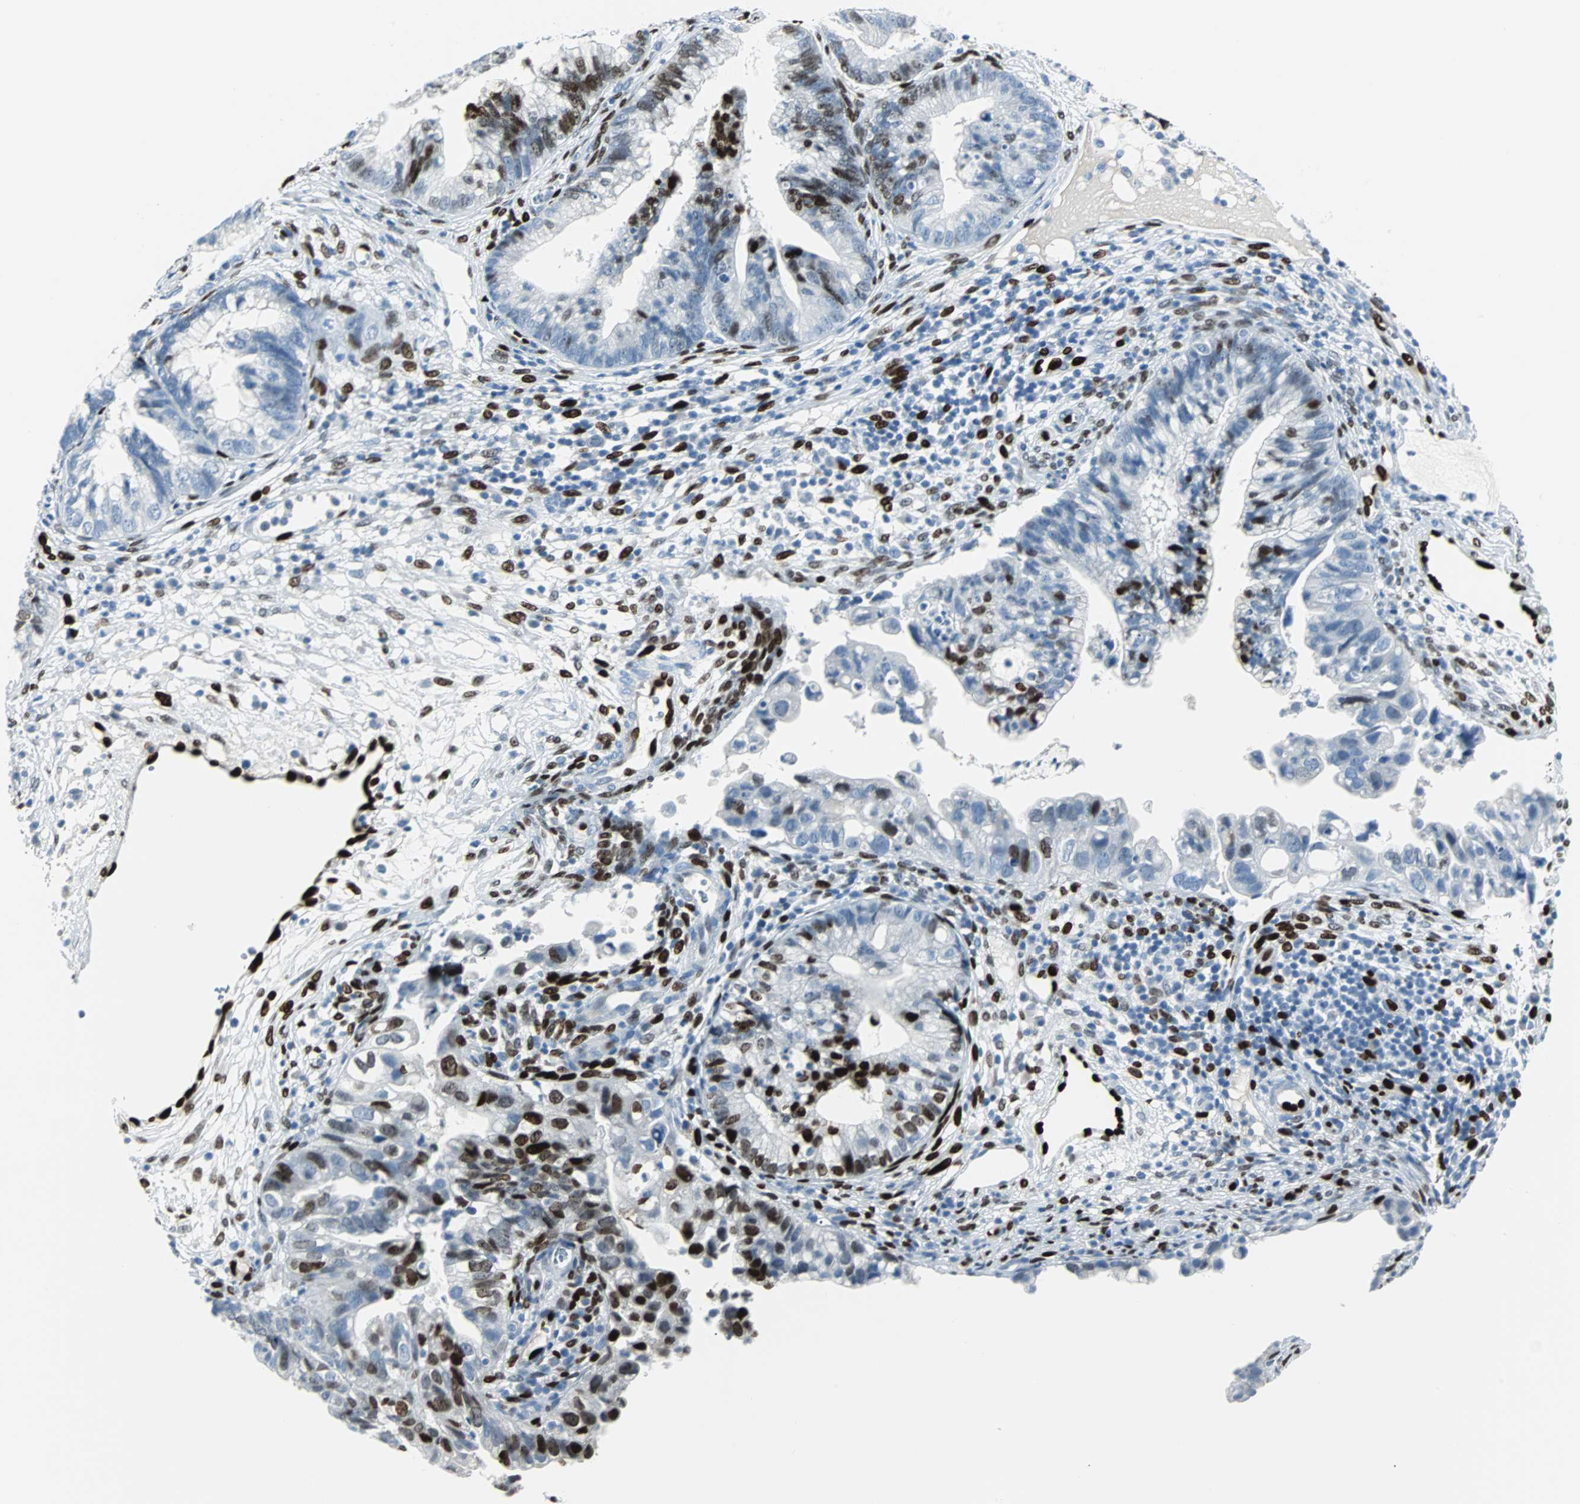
{"staining": {"intensity": "moderate", "quantity": "25%-75%", "location": "nuclear"}, "tissue": "cervical cancer", "cell_type": "Tumor cells", "image_type": "cancer", "snomed": [{"axis": "morphology", "description": "Adenocarcinoma, NOS"}, {"axis": "topography", "description": "Cervix"}], "caption": "IHC photomicrograph of neoplastic tissue: adenocarcinoma (cervical) stained using immunohistochemistry (IHC) reveals medium levels of moderate protein expression localized specifically in the nuclear of tumor cells, appearing as a nuclear brown color.", "gene": "IL33", "patient": {"sex": "female", "age": 44}}